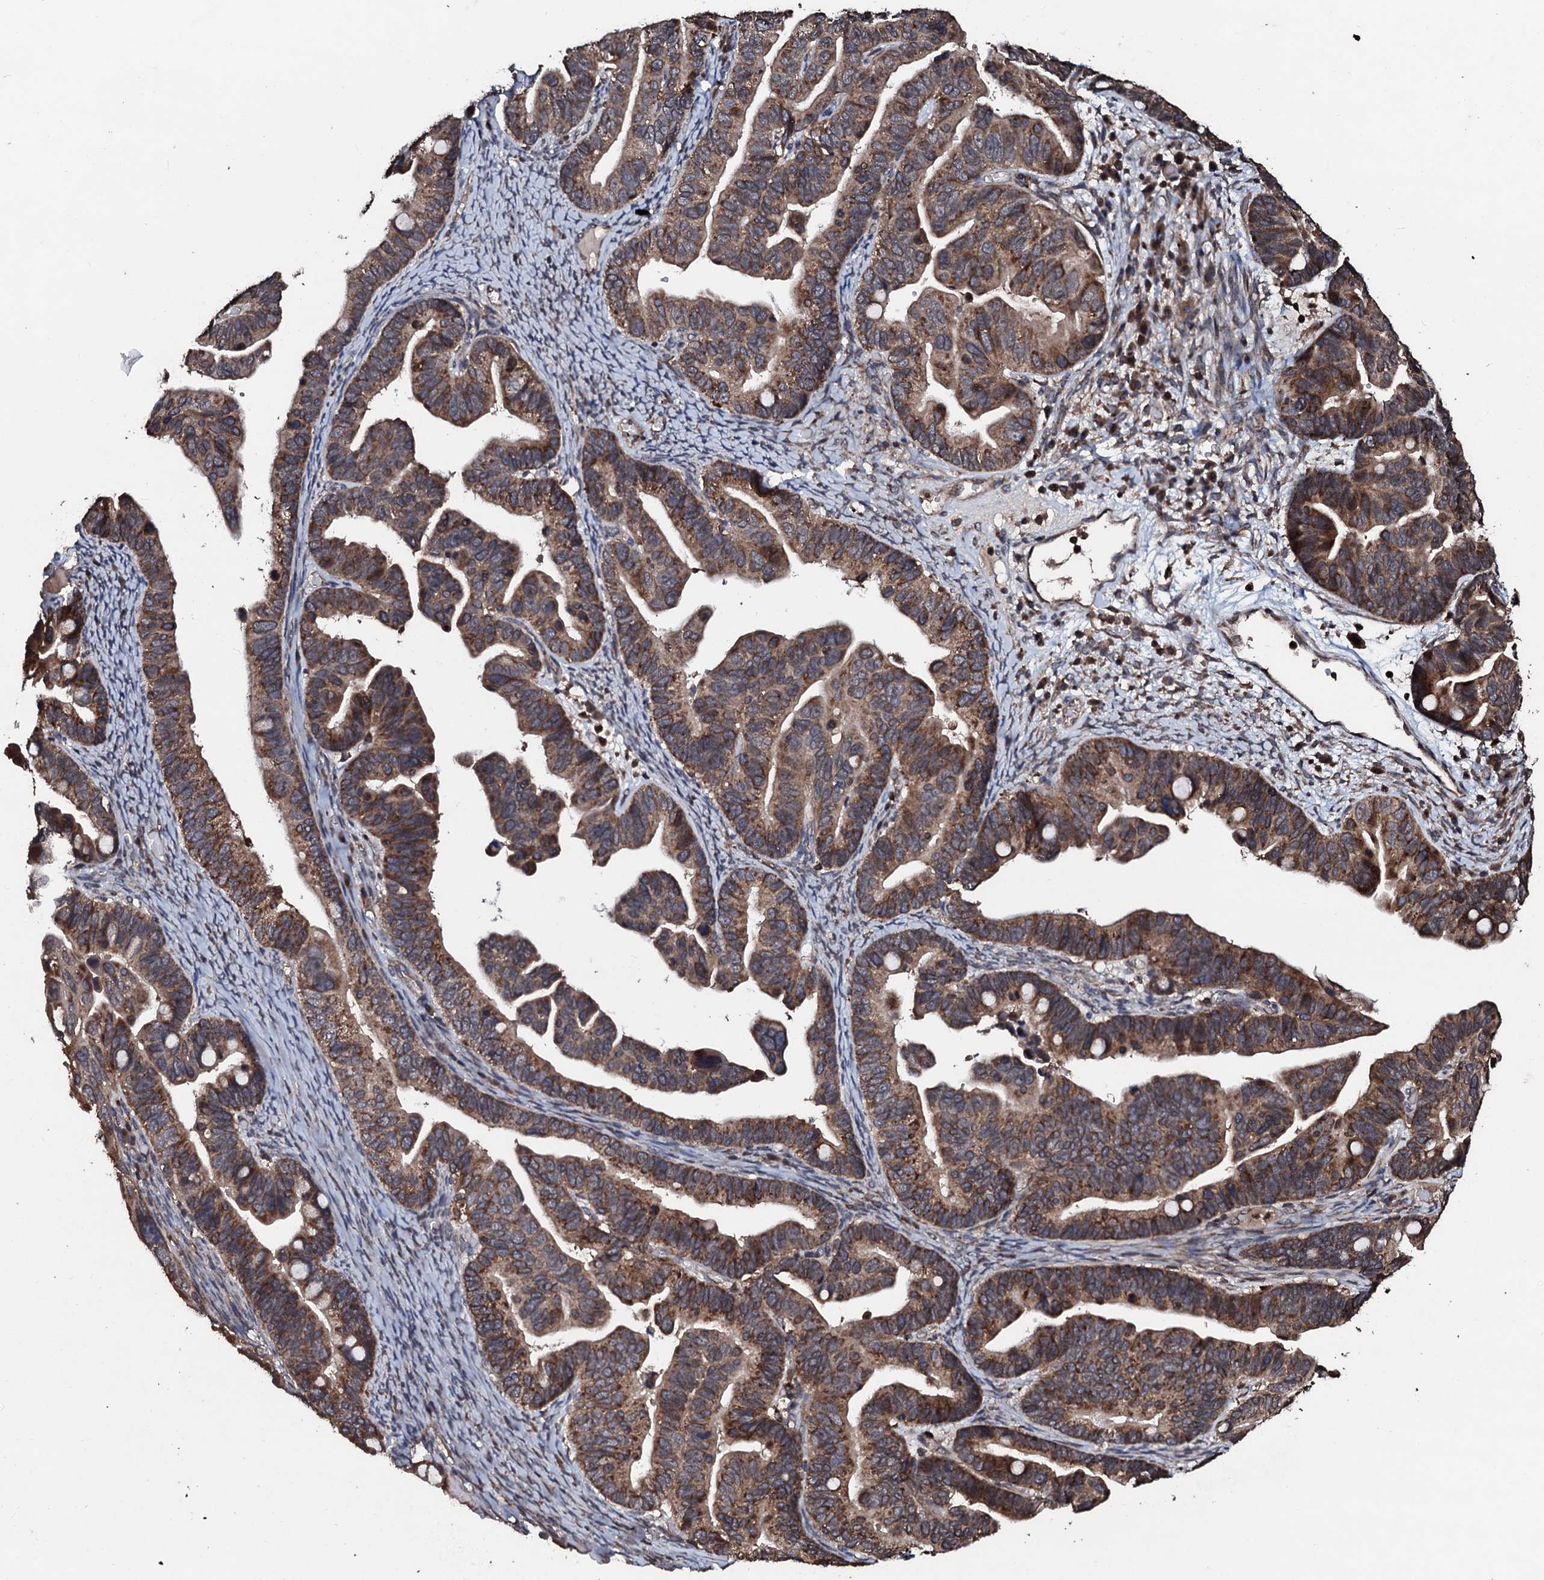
{"staining": {"intensity": "strong", "quantity": ">75%", "location": "cytoplasmic/membranous"}, "tissue": "ovarian cancer", "cell_type": "Tumor cells", "image_type": "cancer", "snomed": [{"axis": "morphology", "description": "Cystadenocarcinoma, serous, NOS"}, {"axis": "topography", "description": "Ovary"}], "caption": "IHC of serous cystadenocarcinoma (ovarian) exhibits high levels of strong cytoplasmic/membranous staining in about >75% of tumor cells.", "gene": "SDHAF2", "patient": {"sex": "female", "age": 56}}